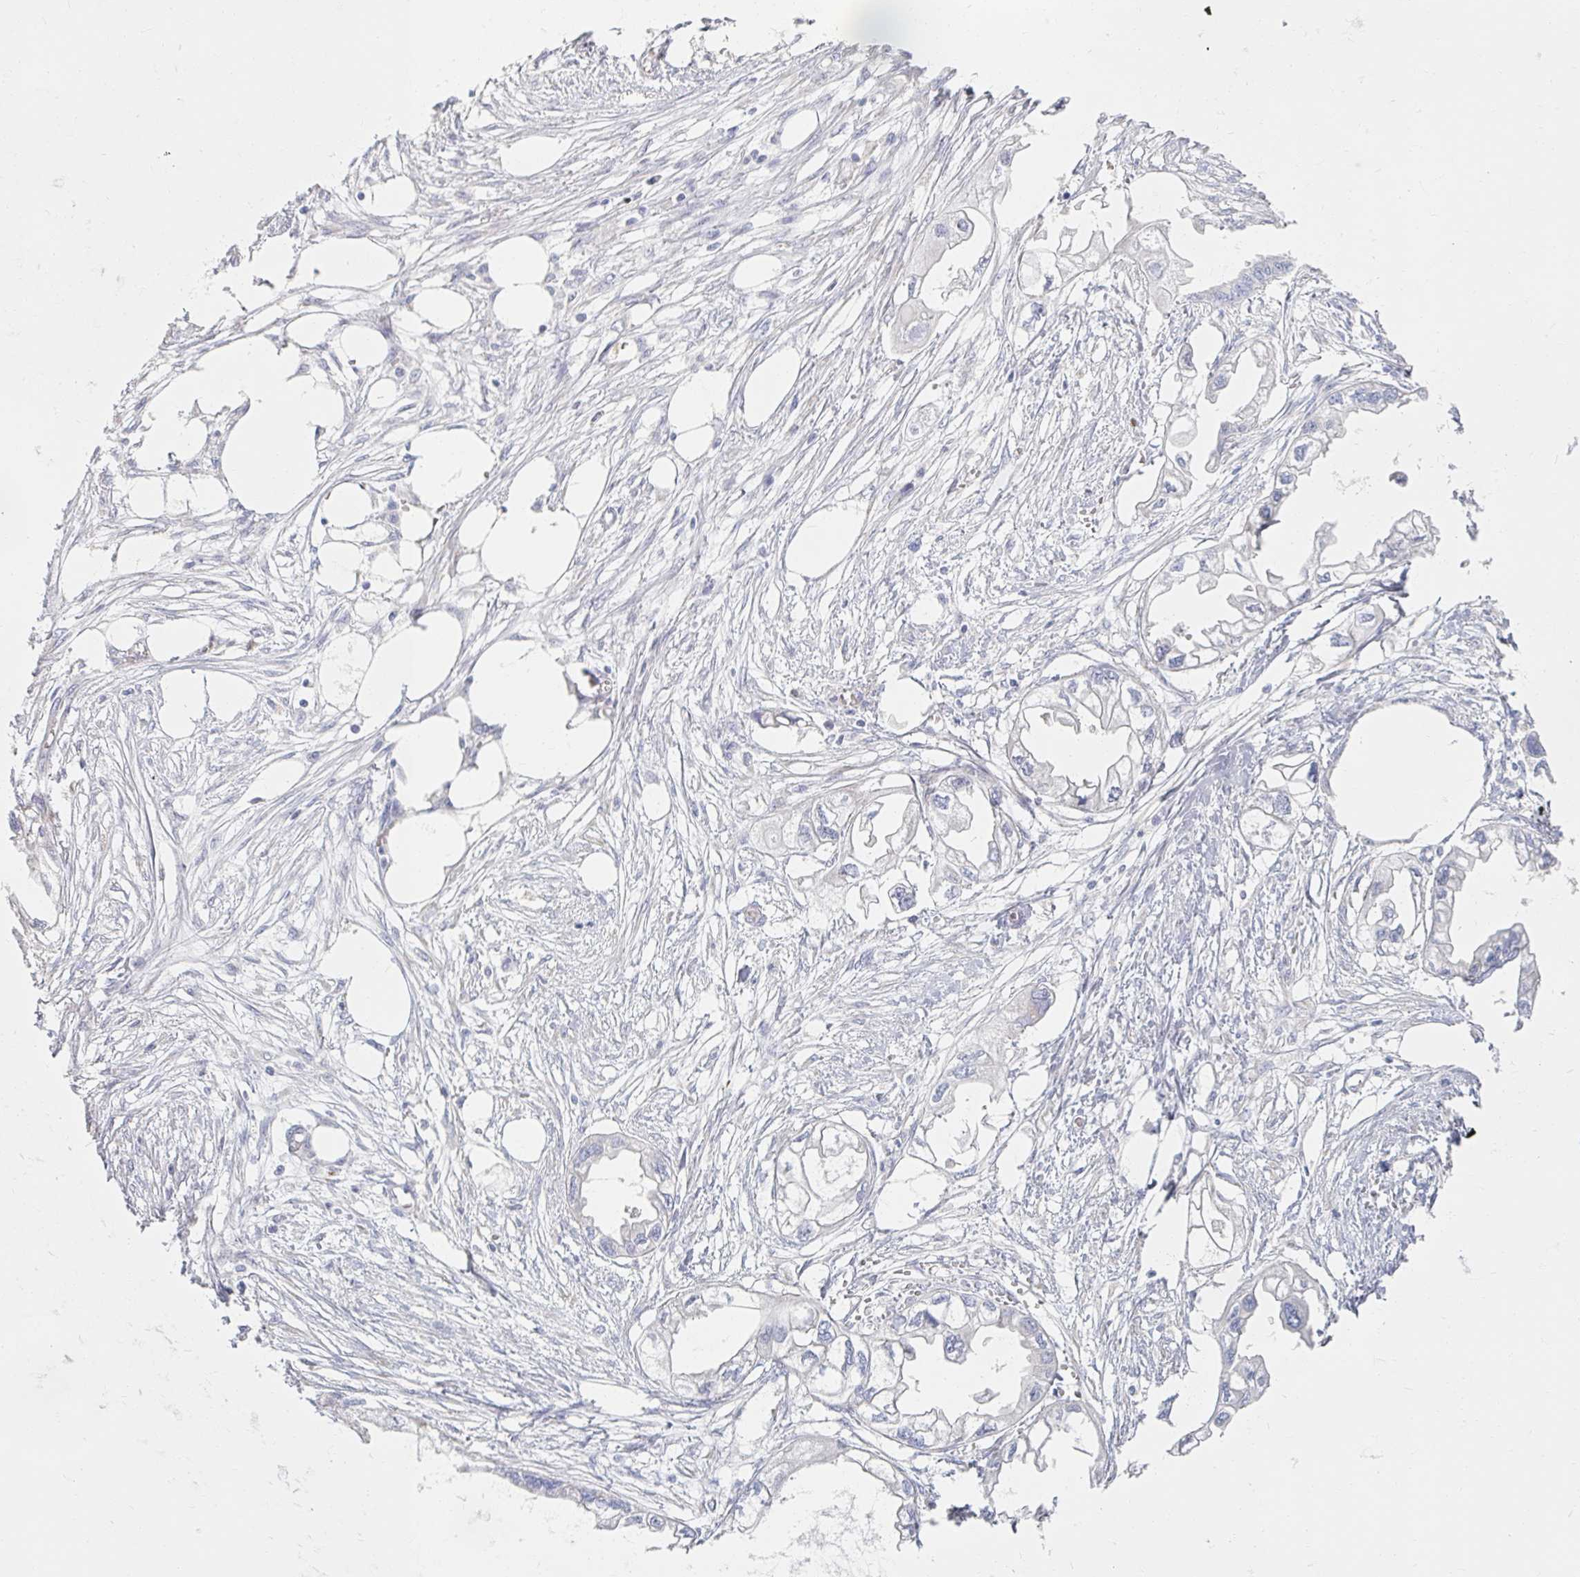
{"staining": {"intensity": "negative", "quantity": "none", "location": "none"}, "tissue": "endometrial cancer", "cell_type": "Tumor cells", "image_type": "cancer", "snomed": [{"axis": "morphology", "description": "Adenocarcinoma, NOS"}, {"axis": "morphology", "description": "Adenocarcinoma, metastatic, NOS"}, {"axis": "topography", "description": "Adipose tissue"}, {"axis": "topography", "description": "Endometrium"}], "caption": "IHC of endometrial cancer (adenocarcinoma) demonstrates no positivity in tumor cells.", "gene": "MYLK2", "patient": {"sex": "female", "age": 67}}